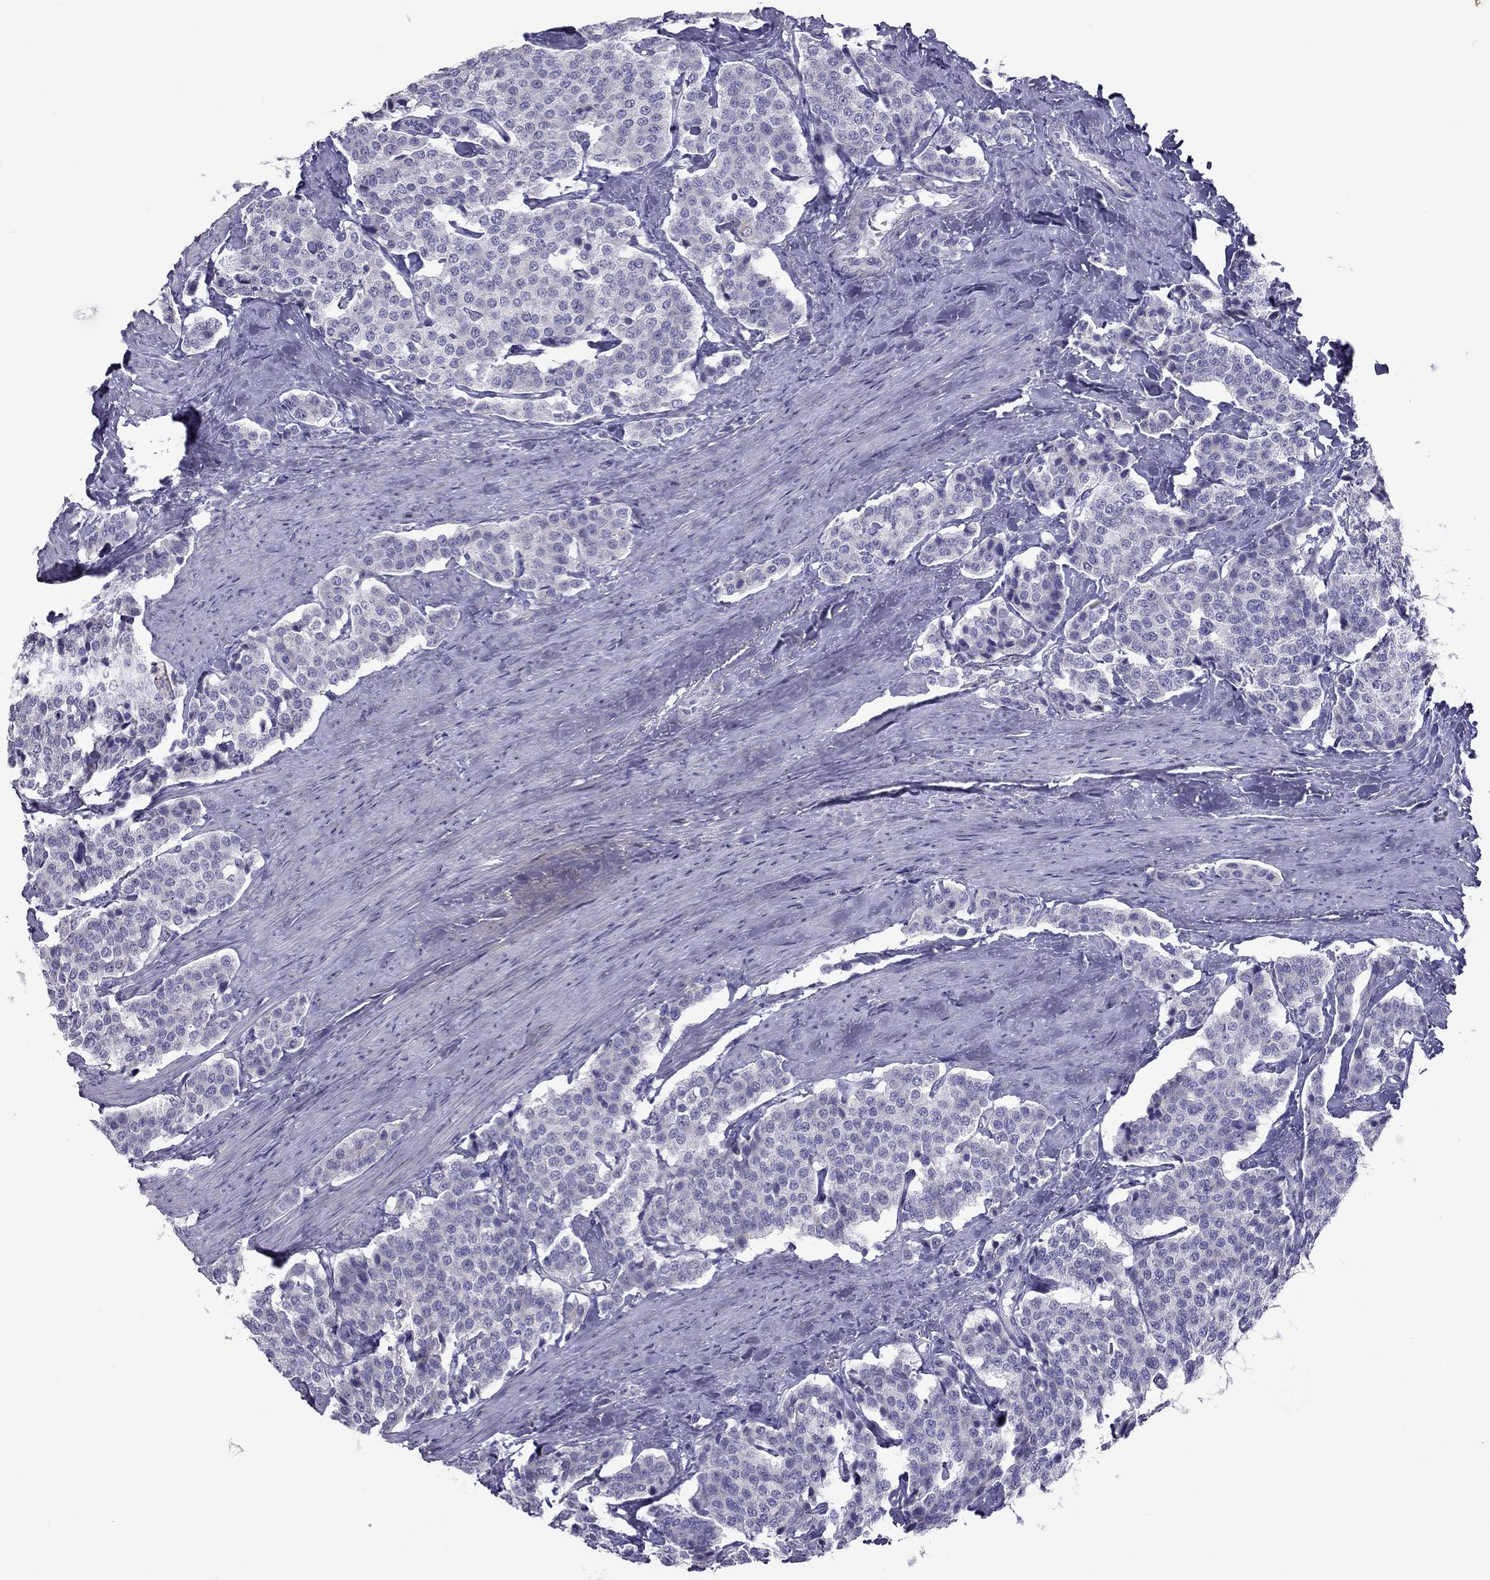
{"staining": {"intensity": "negative", "quantity": "none", "location": "none"}, "tissue": "carcinoid", "cell_type": "Tumor cells", "image_type": "cancer", "snomed": [{"axis": "morphology", "description": "Carcinoid, malignant, NOS"}, {"axis": "topography", "description": "Small intestine"}], "caption": "A photomicrograph of carcinoid (malignant) stained for a protein demonstrates no brown staining in tumor cells.", "gene": "MAEL", "patient": {"sex": "female", "age": 58}}